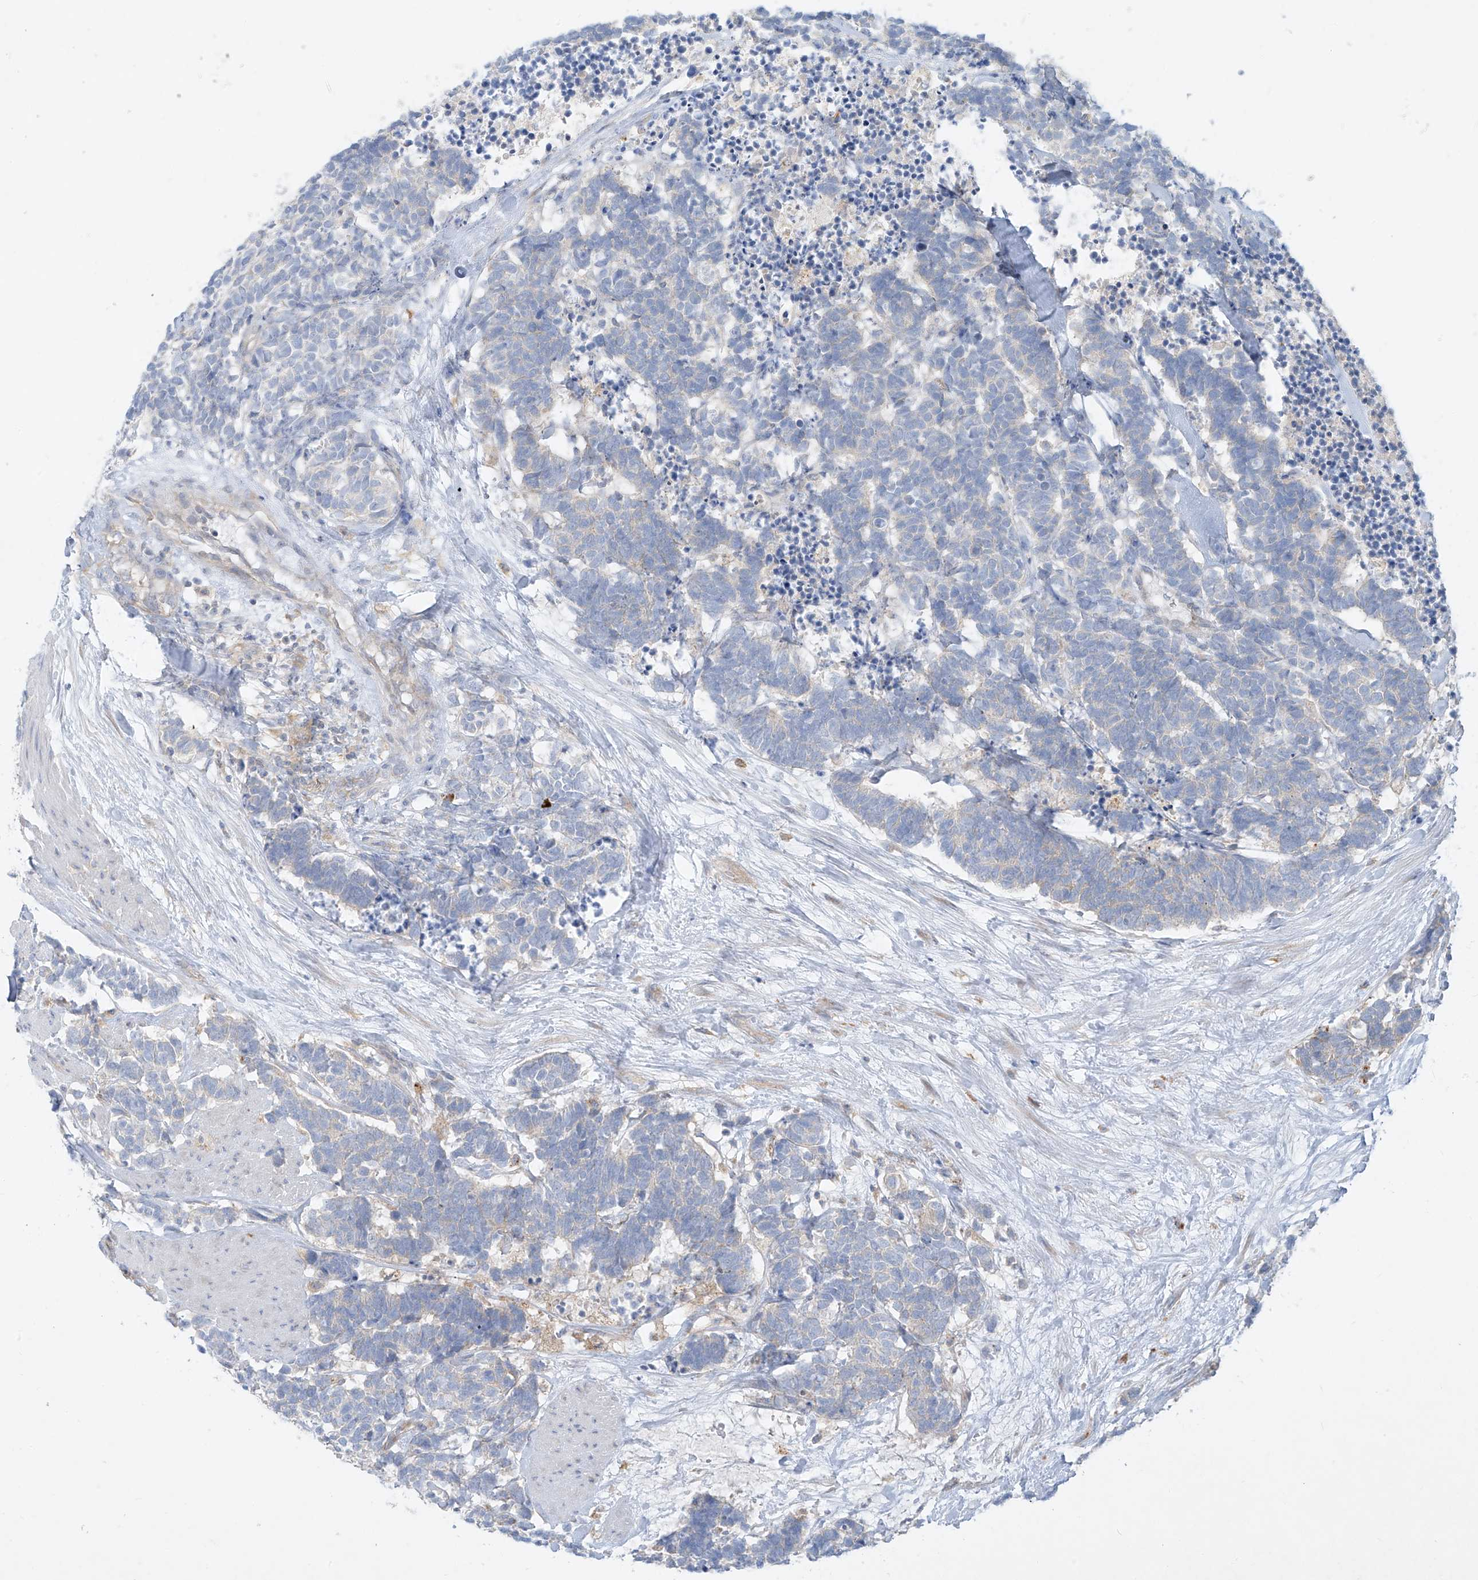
{"staining": {"intensity": "negative", "quantity": "none", "location": "none"}, "tissue": "carcinoid", "cell_type": "Tumor cells", "image_type": "cancer", "snomed": [{"axis": "morphology", "description": "Carcinoma, NOS"}, {"axis": "morphology", "description": "Carcinoid, malignant, NOS"}, {"axis": "topography", "description": "Urinary bladder"}], "caption": "High power microscopy photomicrograph of an immunohistochemistry (IHC) histopathology image of carcinoma, revealing no significant staining in tumor cells.", "gene": "DGKQ", "patient": {"sex": "male", "age": 57}}